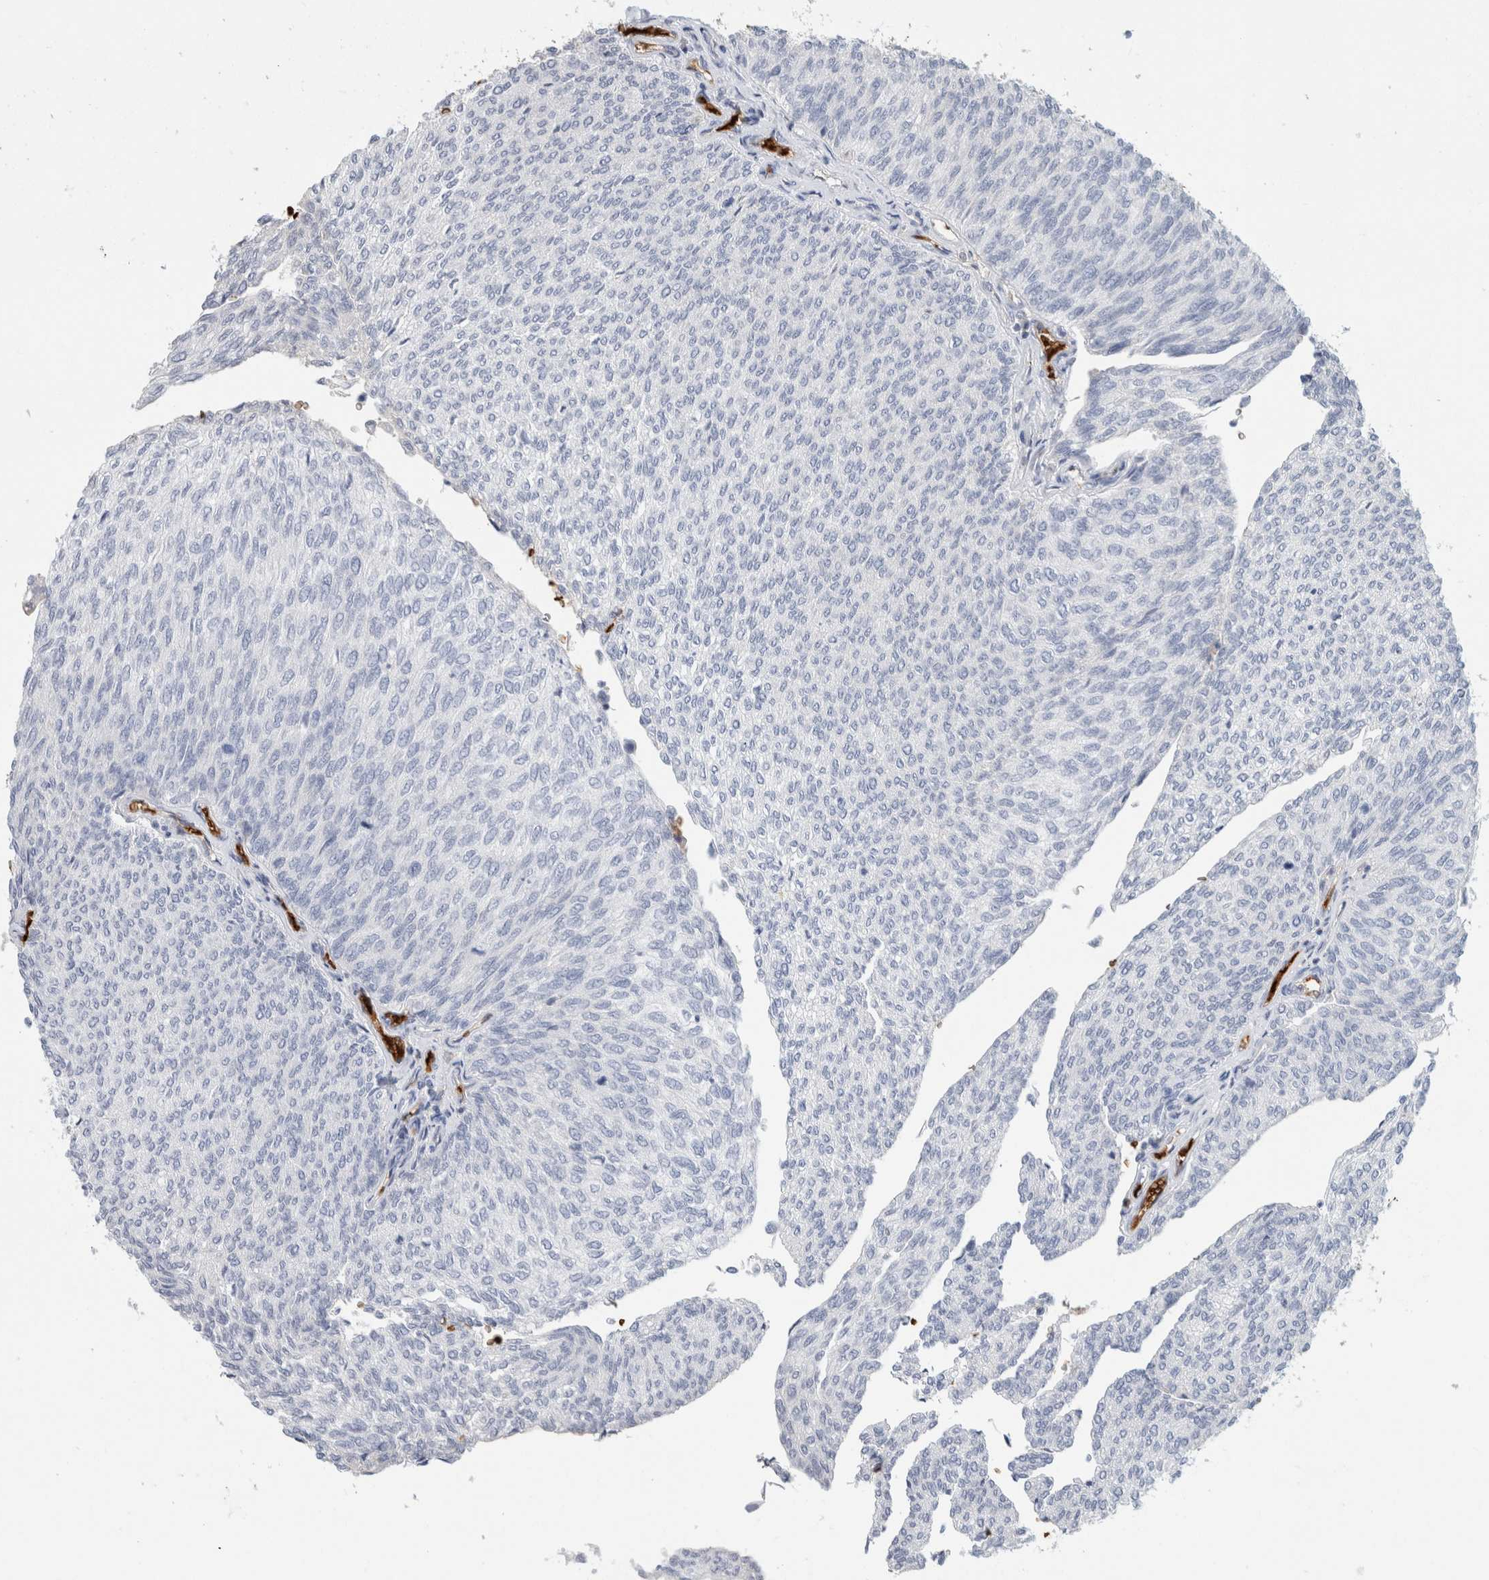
{"staining": {"intensity": "negative", "quantity": "none", "location": "none"}, "tissue": "urothelial cancer", "cell_type": "Tumor cells", "image_type": "cancer", "snomed": [{"axis": "morphology", "description": "Urothelial carcinoma, Low grade"}, {"axis": "topography", "description": "Urinary bladder"}], "caption": "Human urothelial carcinoma (low-grade) stained for a protein using immunohistochemistry reveals no staining in tumor cells.", "gene": "CA1", "patient": {"sex": "female", "age": 79}}